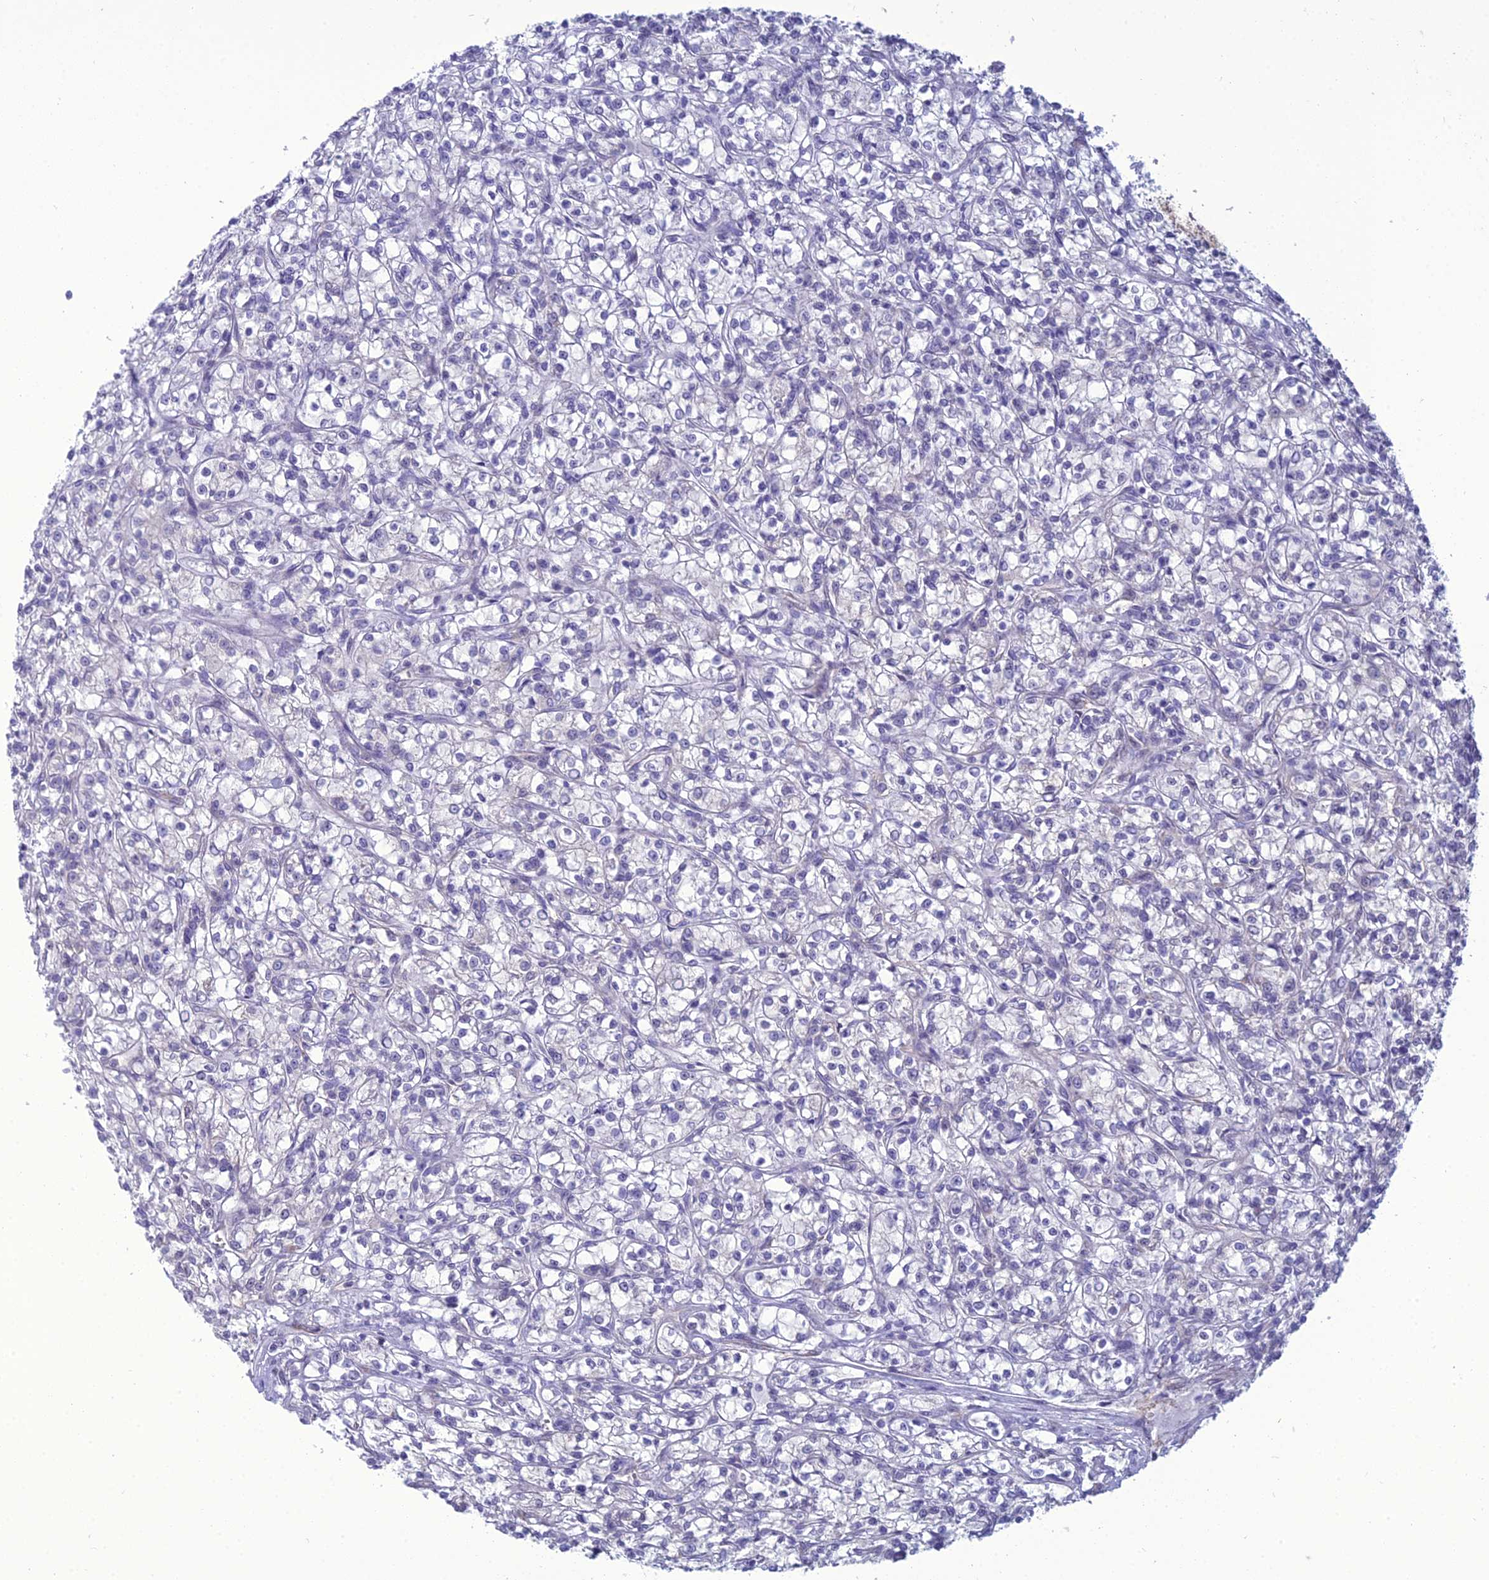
{"staining": {"intensity": "negative", "quantity": "none", "location": "none"}, "tissue": "renal cancer", "cell_type": "Tumor cells", "image_type": "cancer", "snomed": [{"axis": "morphology", "description": "Adenocarcinoma, NOS"}, {"axis": "topography", "description": "Kidney"}], "caption": "Tumor cells show no significant protein staining in renal cancer (adenocarcinoma).", "gene": "GNPNAT1", "patient": {"sex": "female", "age": 59}}